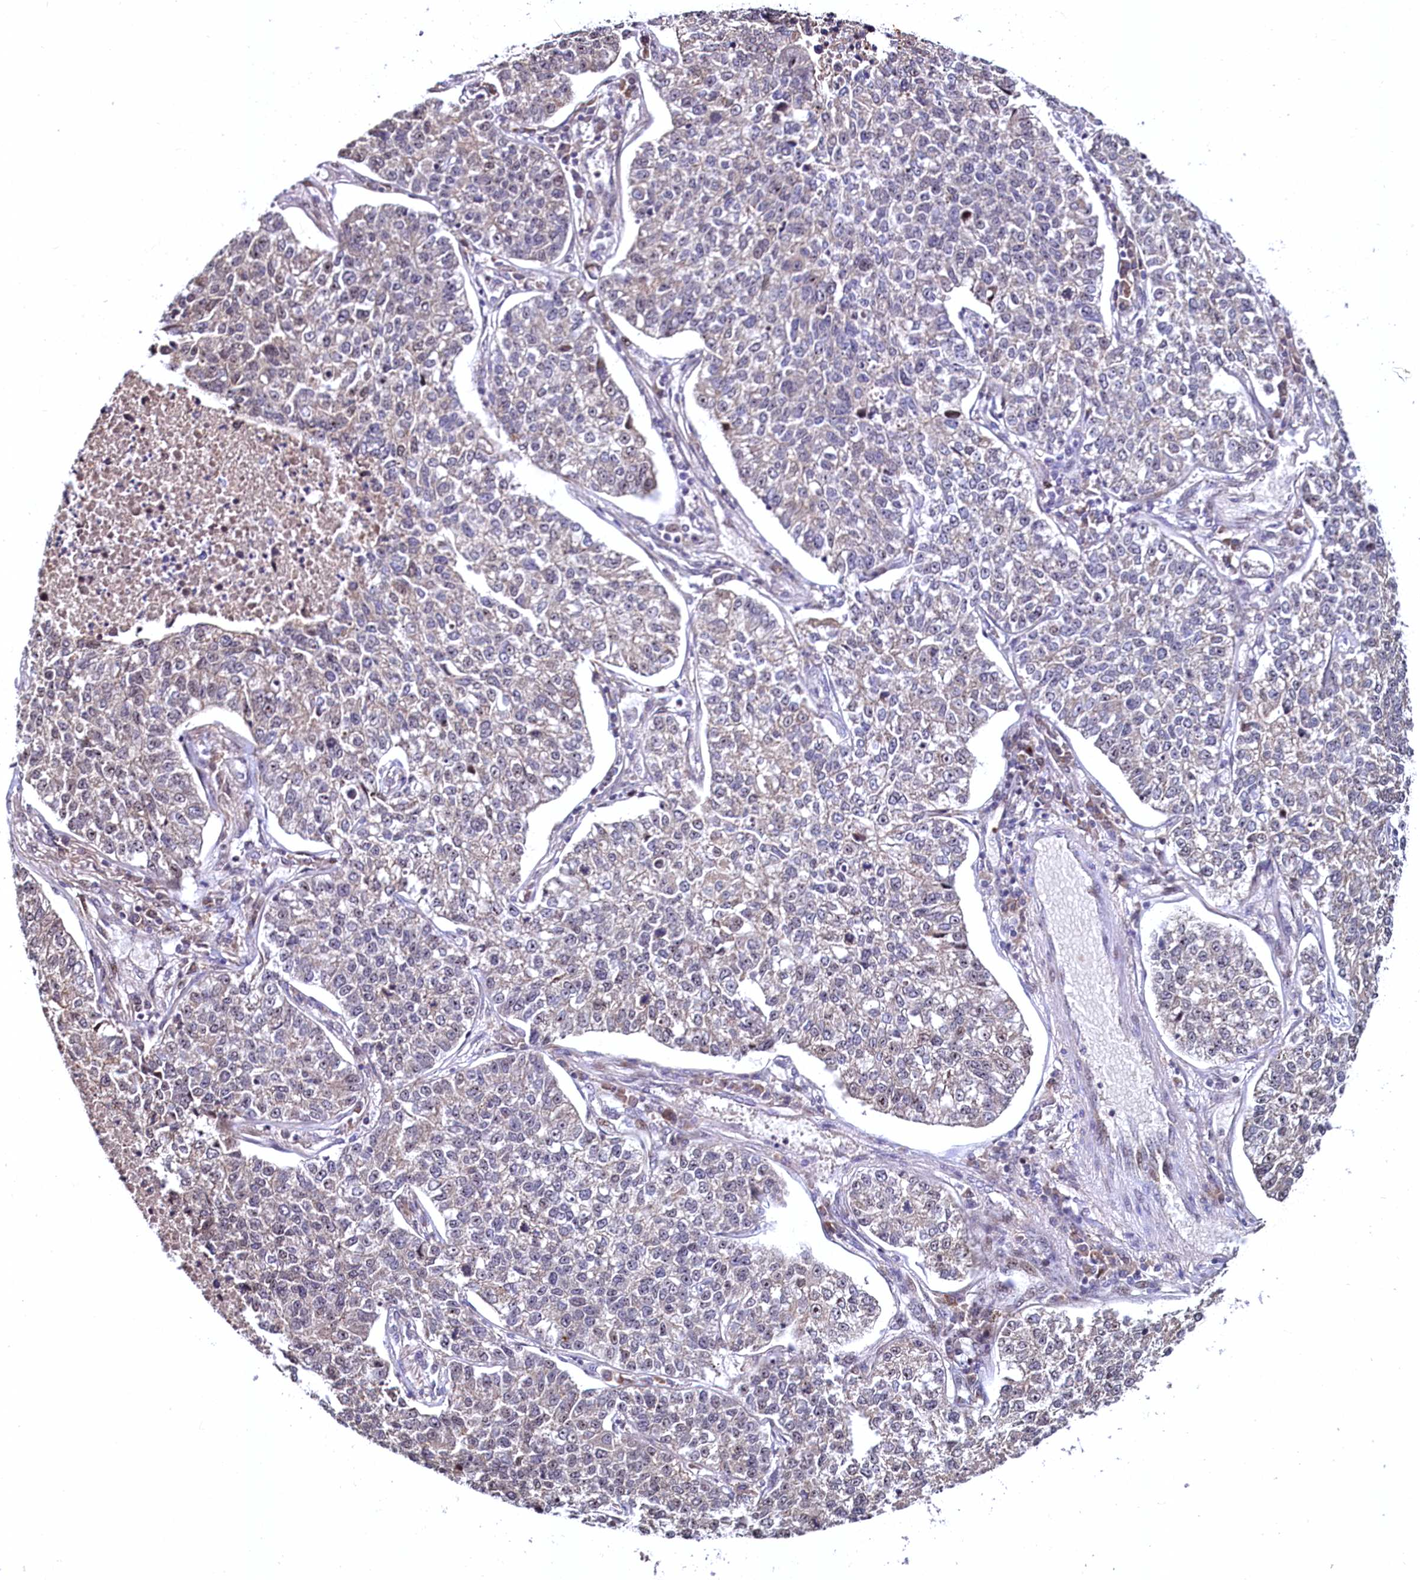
{"staining": {"intensity": "negative", "quantity": "none", "location": "none"}, "tissue": "lung cancer", "cell_type": "Tumor cells", "image_type": "cancer", "snomed": [{"axis": "morphology", "description": "Adenocarcinoma, NOS"}, {"axis": "topography", "description": "Lung"}], "caption": "Lung cancer (adenocarcinoma) was stained to show a protein in brown. There is no significant expression in tumor cells. (DAB (3,3'-diaminobenzidine) immunohistochemistry (IHC) with hematoxylin counter stain).", "gene": "N4BP2L1", "patient": {"sex": "male", "age": 49}}